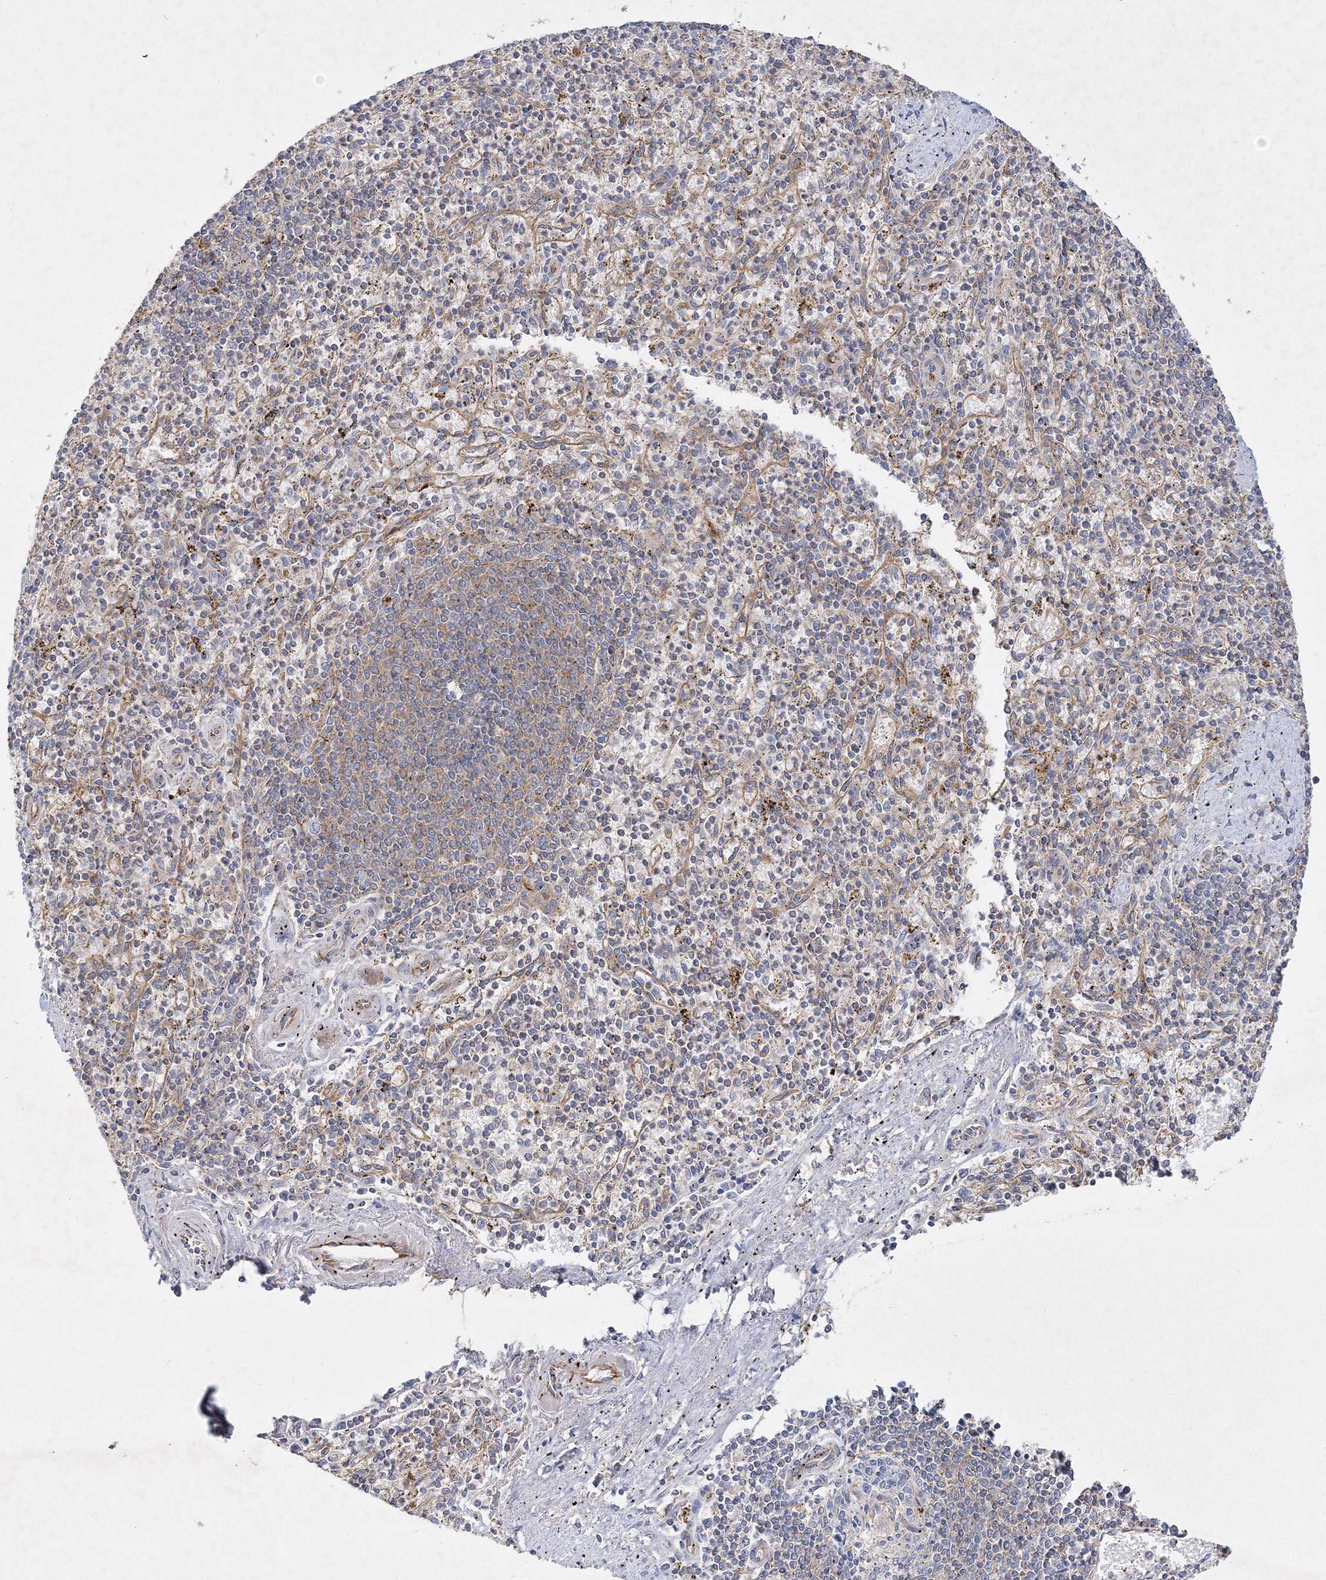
{"staining": {"intensity": "moderate", "quantity": "<25%", "location": "cytoplasmic/membranous"}, "tissue": "spleen", "cell_type": "Cells in red pulp", "image_type": "normal", "snomed": [{"axis": "morphology", "description": "Normal tissue, NOS"}, {"axis": "topography", "description": "Spleen"}], "caption": "A high-resolution micrograph shows IHC staining of benign spleen, which reveals moderate cytoplasmic/membranous expression in about <25% of cells in red pulp. Using DAB (brown) and hematoxylin (blue) stains, captured at high magnification using brightfield microscopy.", "gene": "WDR37", "patient": {"sex": "male", "age": 72}}